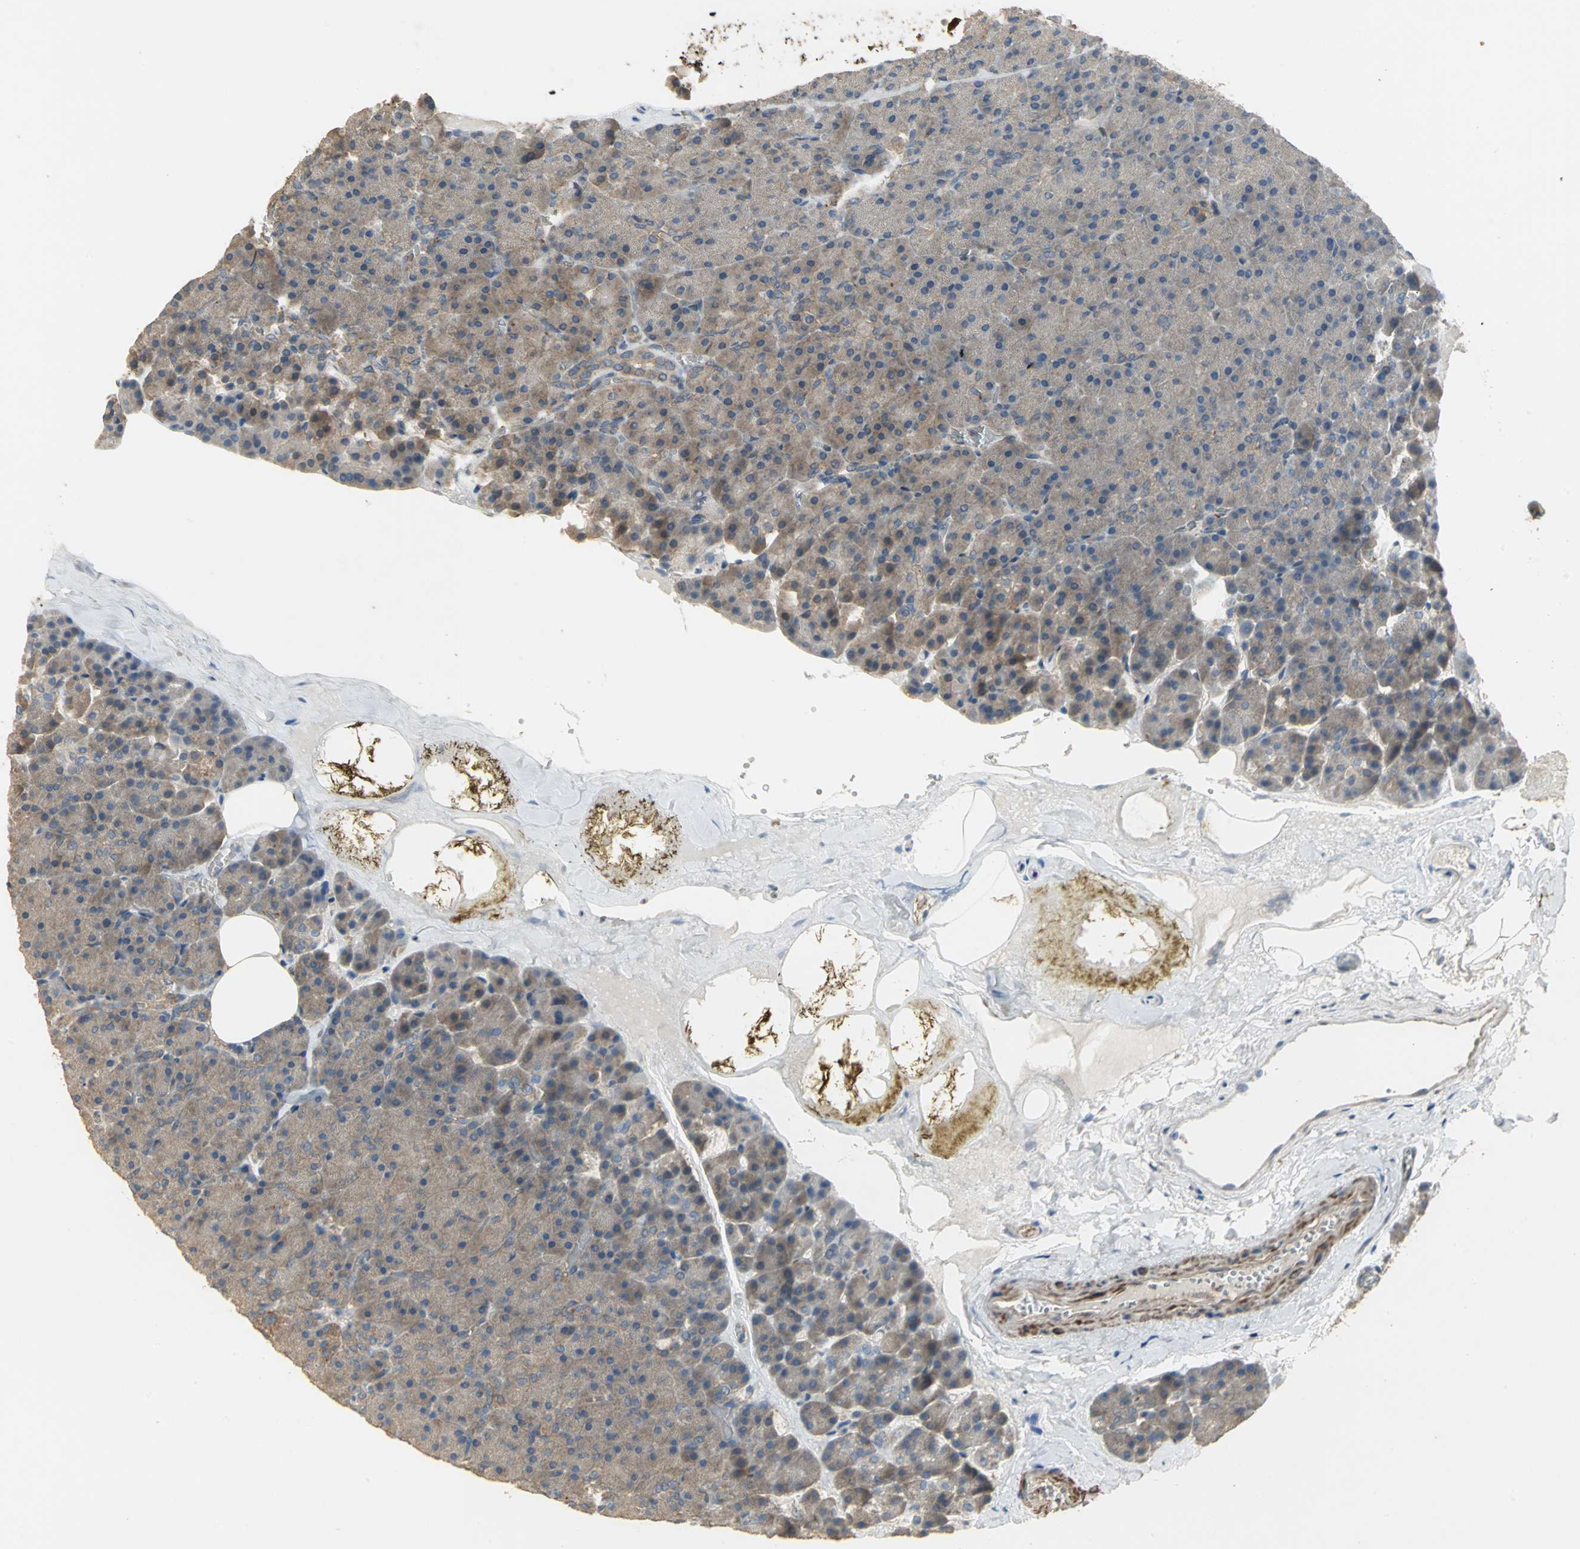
{"staining": {"intensity": "weak", "quantity": ">75%", "location": "cytoplasmic/membranous"}, "tissue": "pancreas", "cell_type": "Exocrine glandular cells", "image_type": "normal", "snomed": [{"axis": "morphology", "description": "Normal tissue, NOS"}, {"axis": "topography", "description": "Pancreas"}], "caption": "This histopathology image demonstrates IHC staining of normal human pancreas, with low weak cytoplasmic/membranous expression in approximately >75% of exocrine glandular cells.", "gene": "MET", "patient": {"sex": "female", "age": 35}}